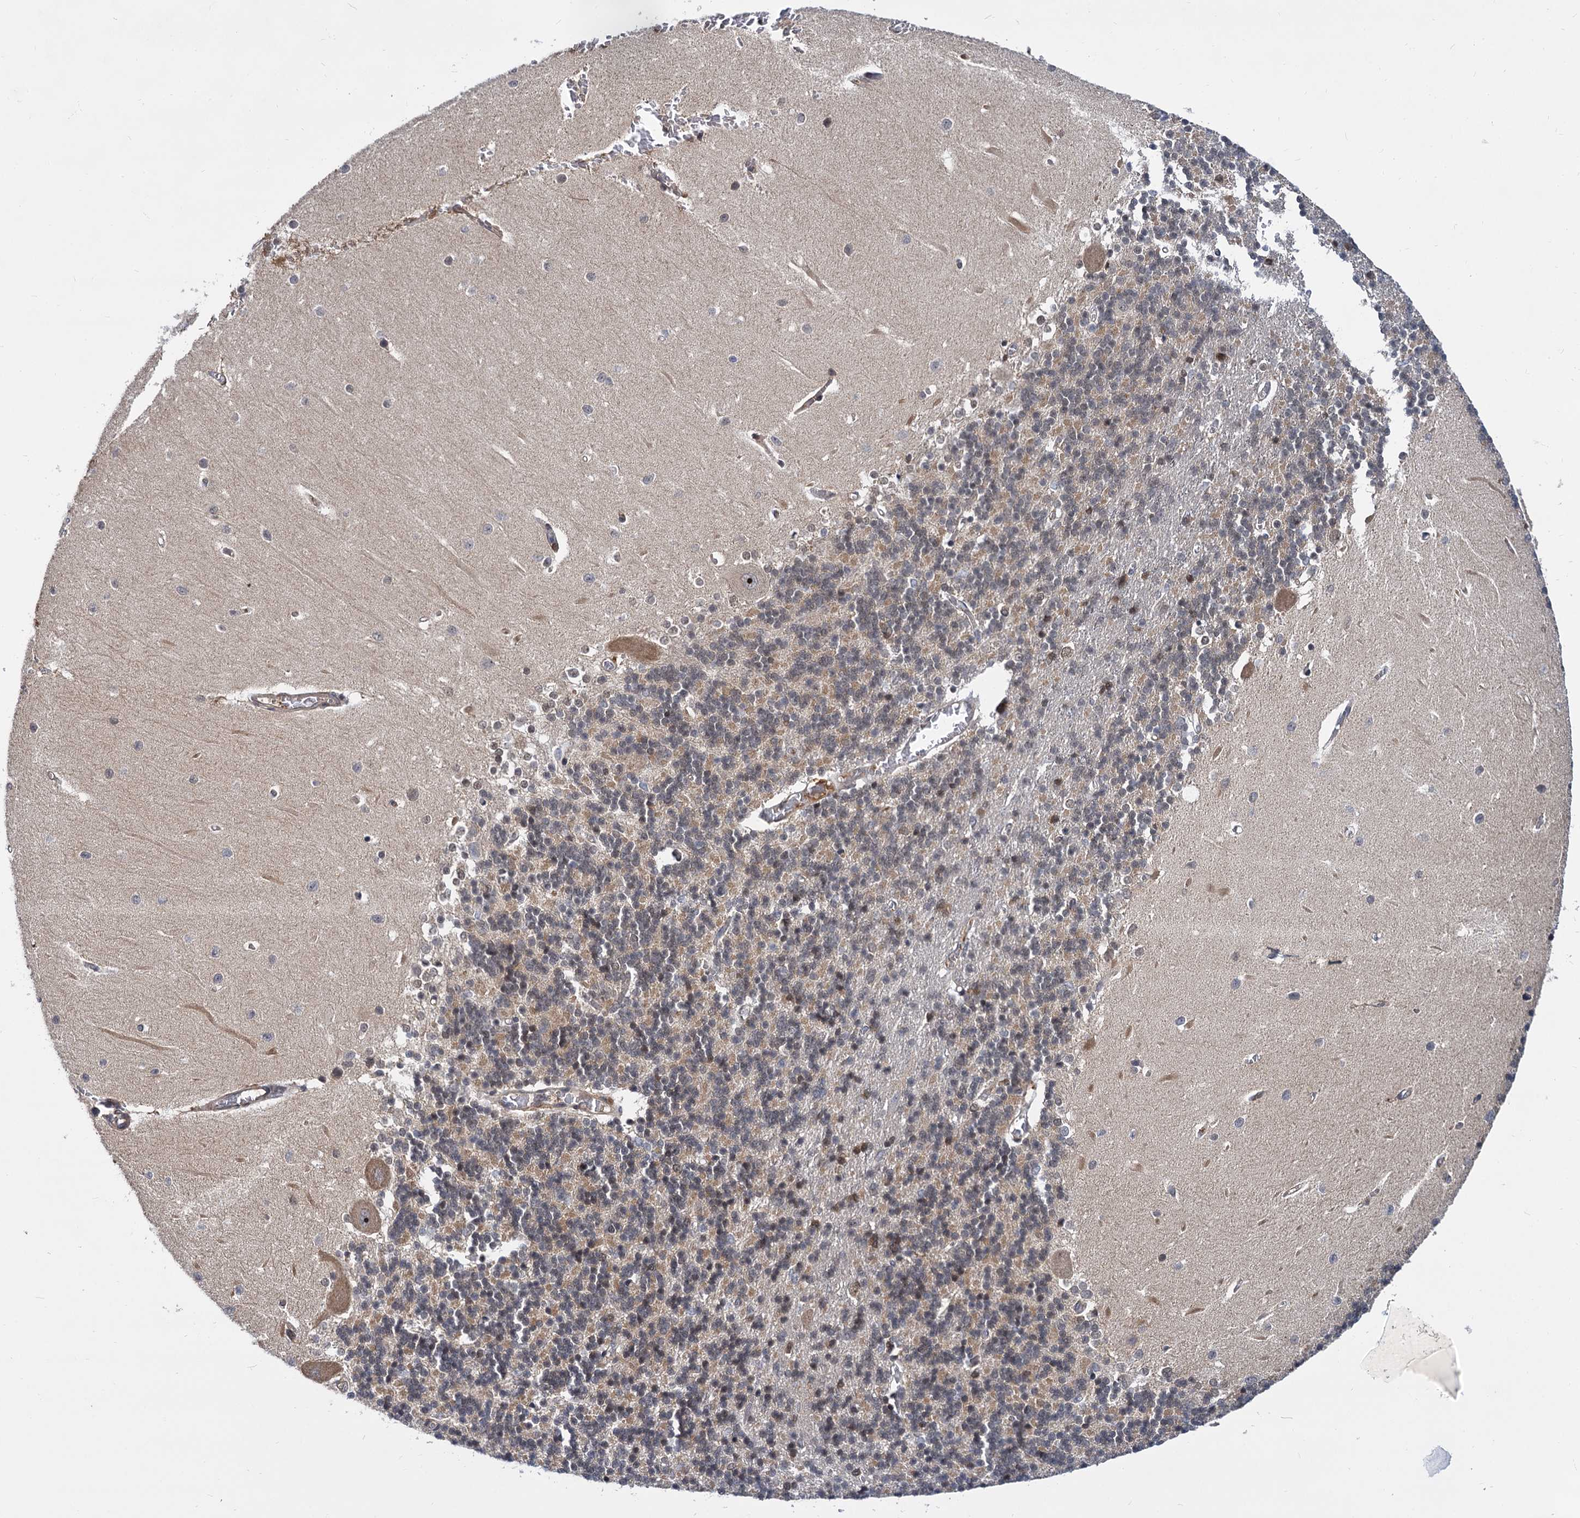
{"staining": {"intensity": "weak", "quantity": "25%-75%", "location": "cytoplasmic/membranous"}, "tissue": "cerebellum", "cell_type": "Cells in granular layer", "image_type": "normal", "snomed": [{"axis": "morphology", "description": "Normal tissue, NOS"}, {"axis": "topography", "description": "Cerebellum"}], "caption": "The micrograph shows staining of normal cerebellum, revealing weak cytoplasmic/membranous protein positivity (brown color) within cells in granular layer. The staining was performed using DAB, with brown indicating positive protein expression. Nuclei are stained blue with hematoxylin.", "gene": "SNX15", "patient": {"sex": "male", "age": 37}}